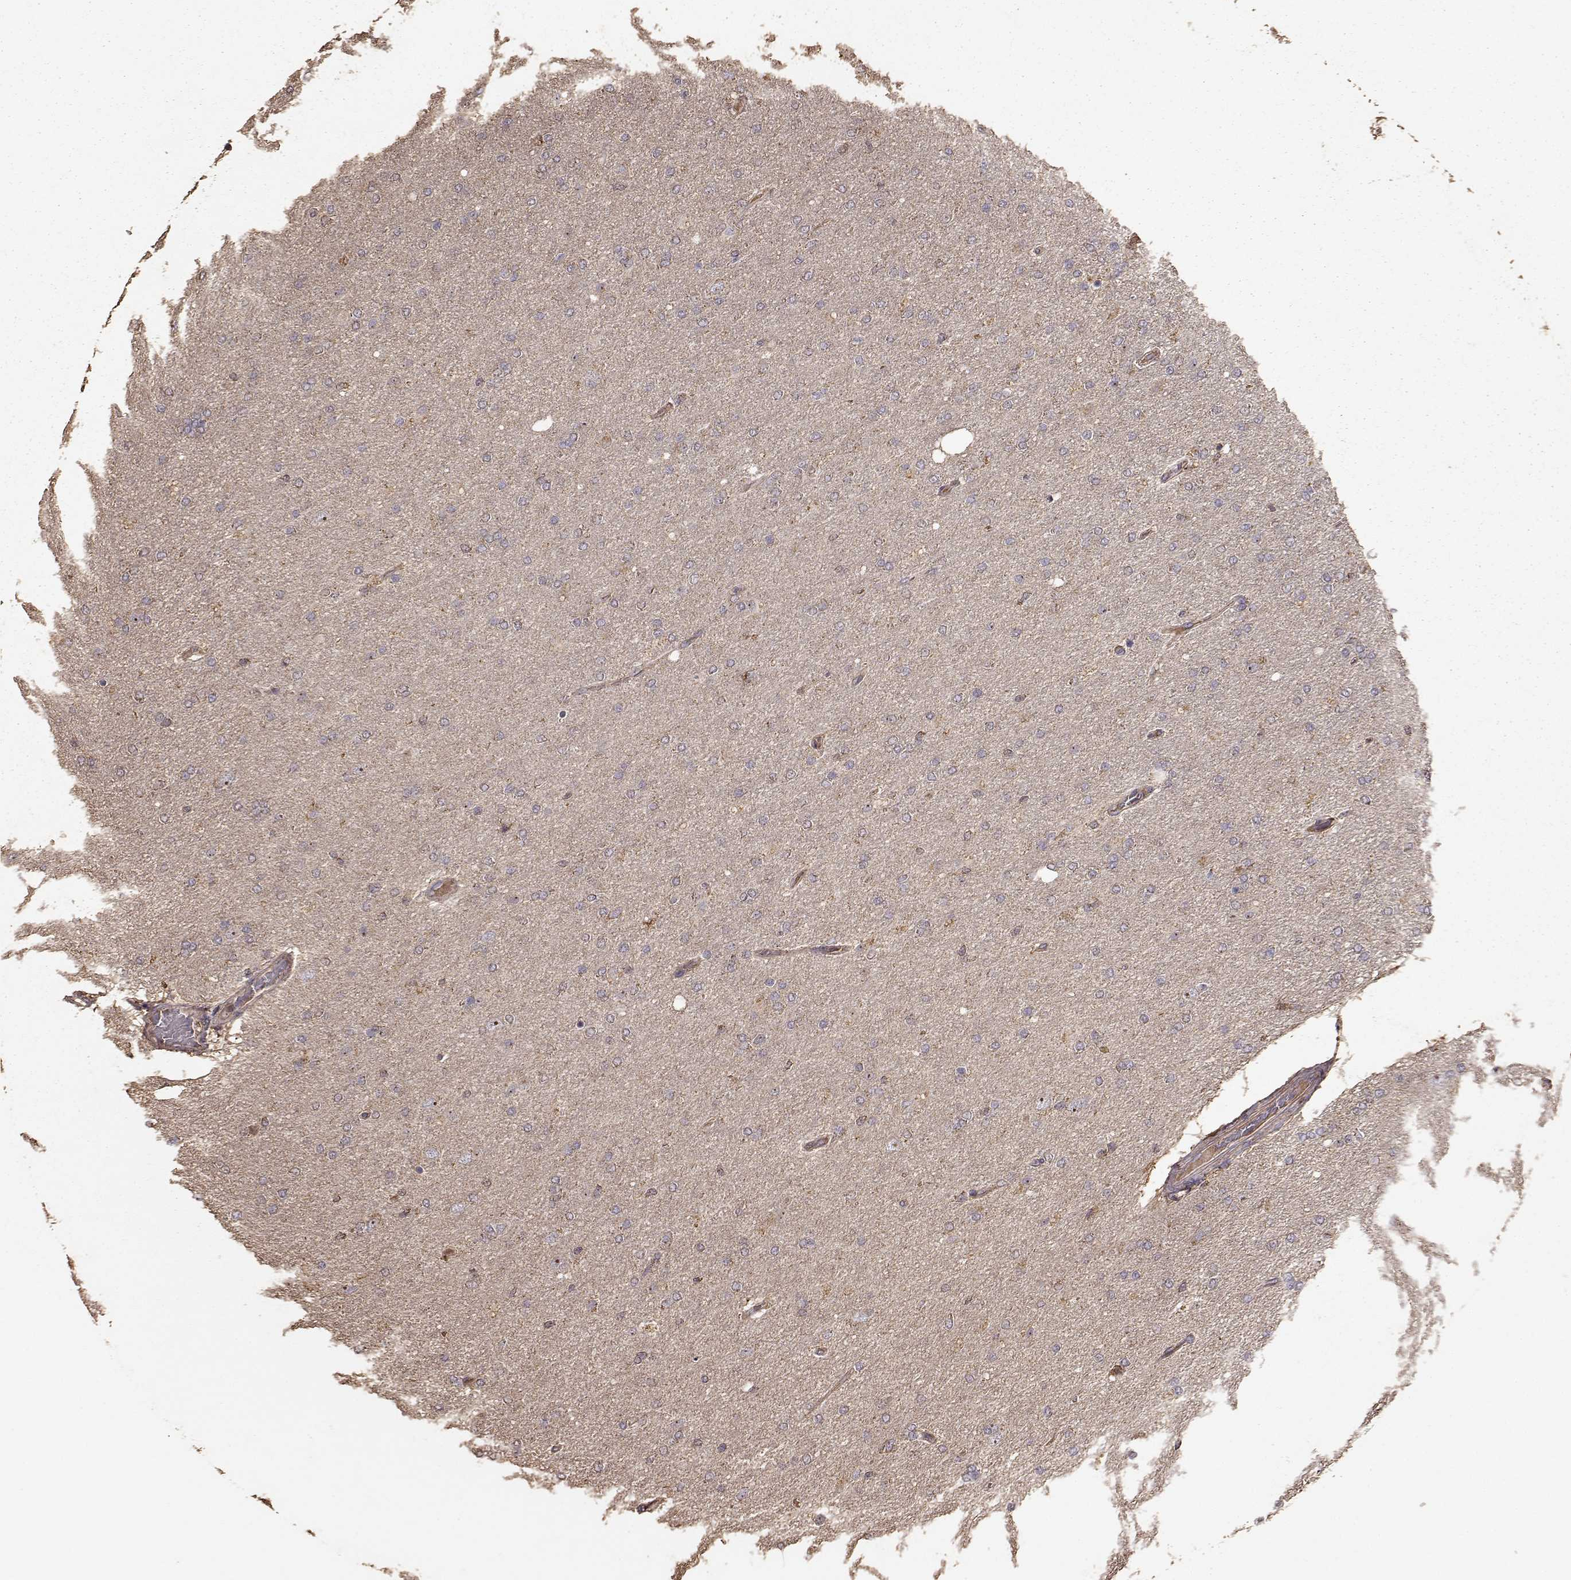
{"staining": {"intensity": "weak", "quantity": "<25%", "location": "cytoplasmic/membranous"}, "tissue": "glioma", "cell_type": "Tumor cells", "image_type": "cancer", "snomed": [{"axis": "morphology", "description": "Glioma, malignant, High grade"}, {"axis": "topography", "description": "Cerebral cortex"}], "caption": "Immunohistochemical staining of human glioma exhibits no significant positivity in tumor cells. Brightfield microscopy of immunohistochemistry stained with DAB (brown) and hematoxylin (blue), captured at high magnification.", "gene": "PTGES2", "patient": {"sex": "male", "age": 70}}